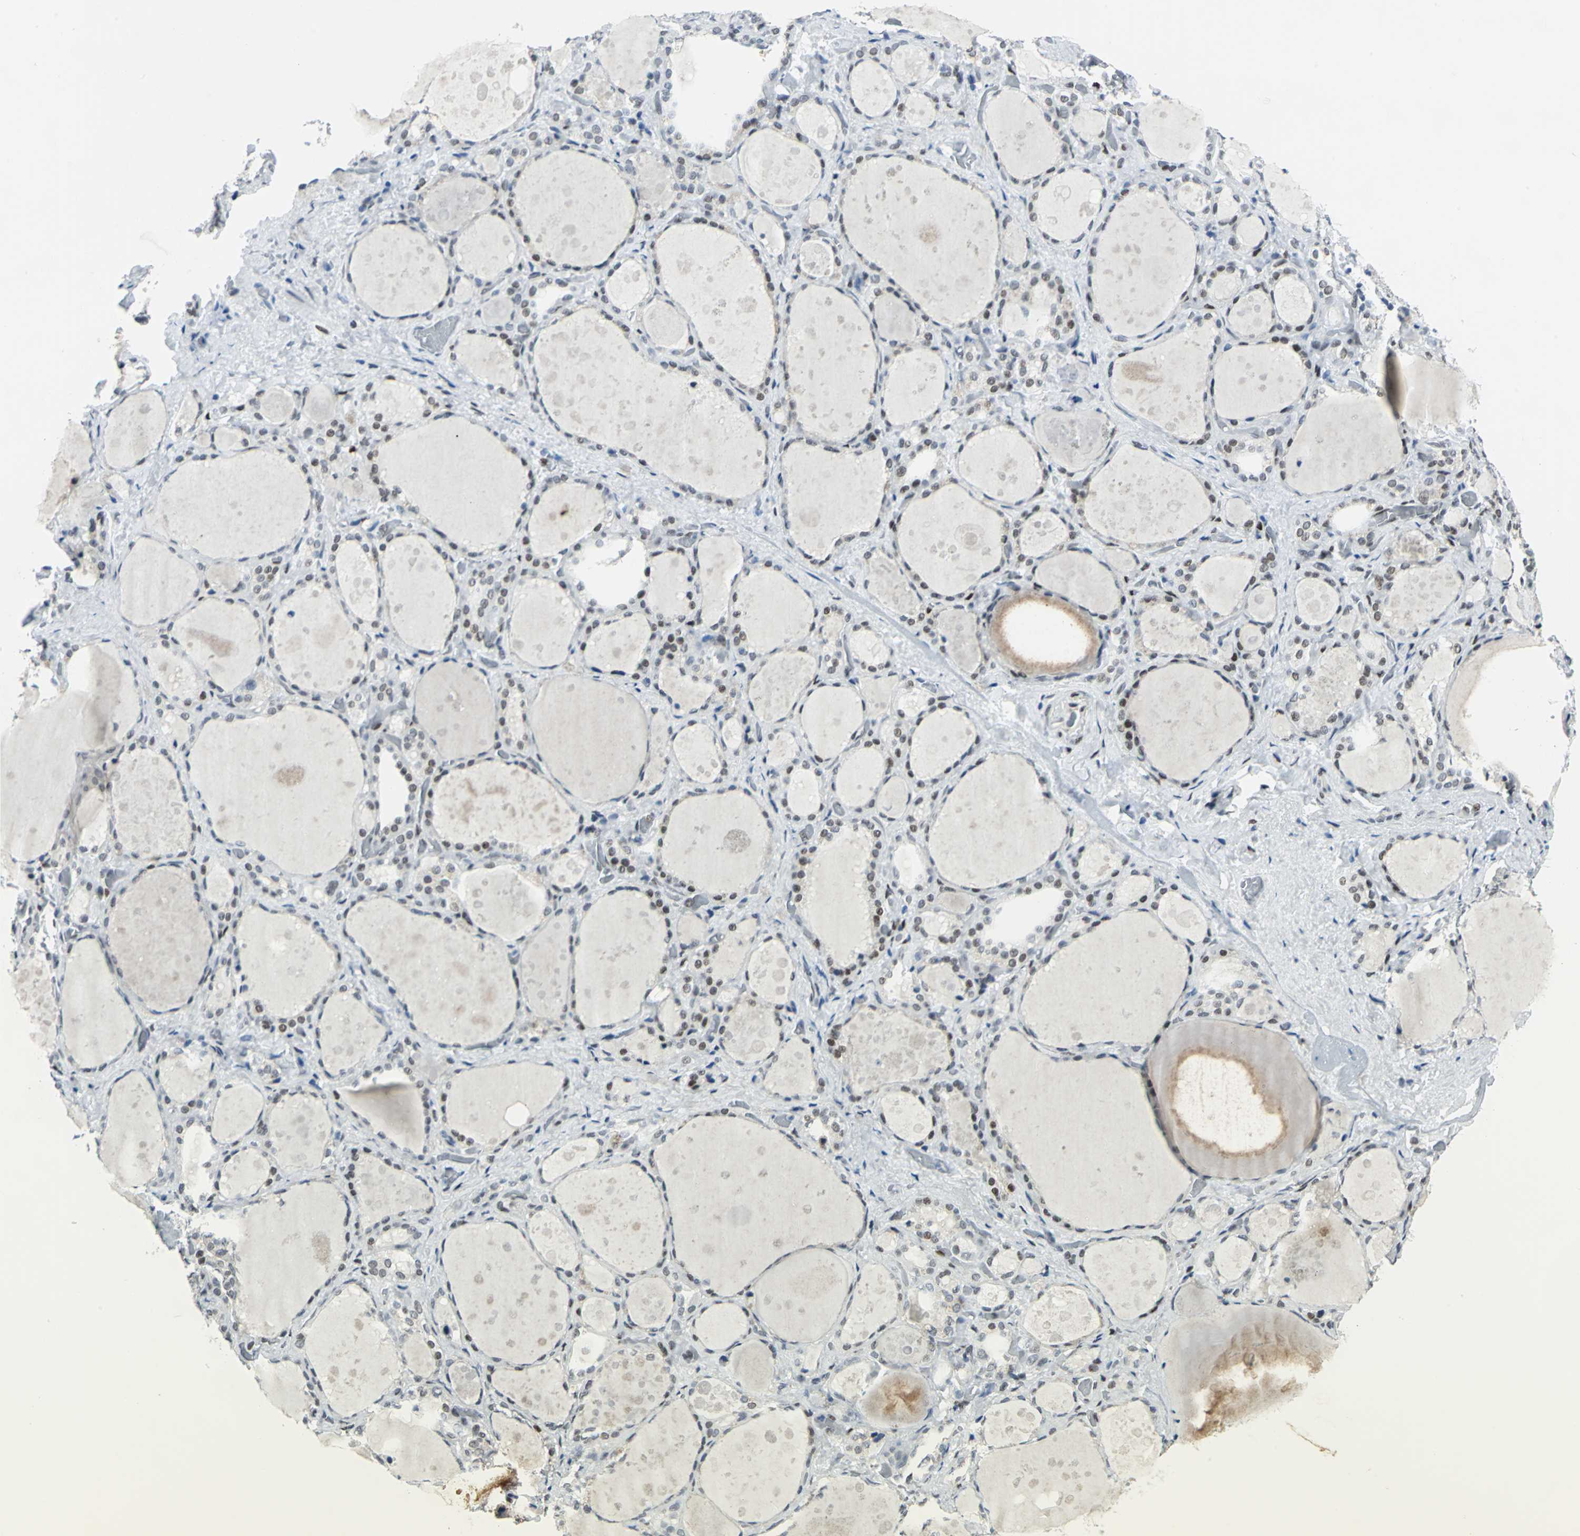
{"staining": {"intensity": "strong", "quantity": ">75%", "location": "nuclear"}, "tissue": "thyroid gland", "cell_type": "Glandular cells", "image_type": "normal", "snomed": [{"axis": "morphology", "description": "Normal tissue, NOS"}, {"axis": "topography", "description": "Thyroid gland"}], "caption": "Immunohistochemistry photomicrograph of unremarkable thyroid gland stained for a protein (brown), which reveals high levels of strong nuclear staining in approximately >75% of glandular cells.", "gene": "MEIS2", "patient": {"sex": "female", "age": 75}}